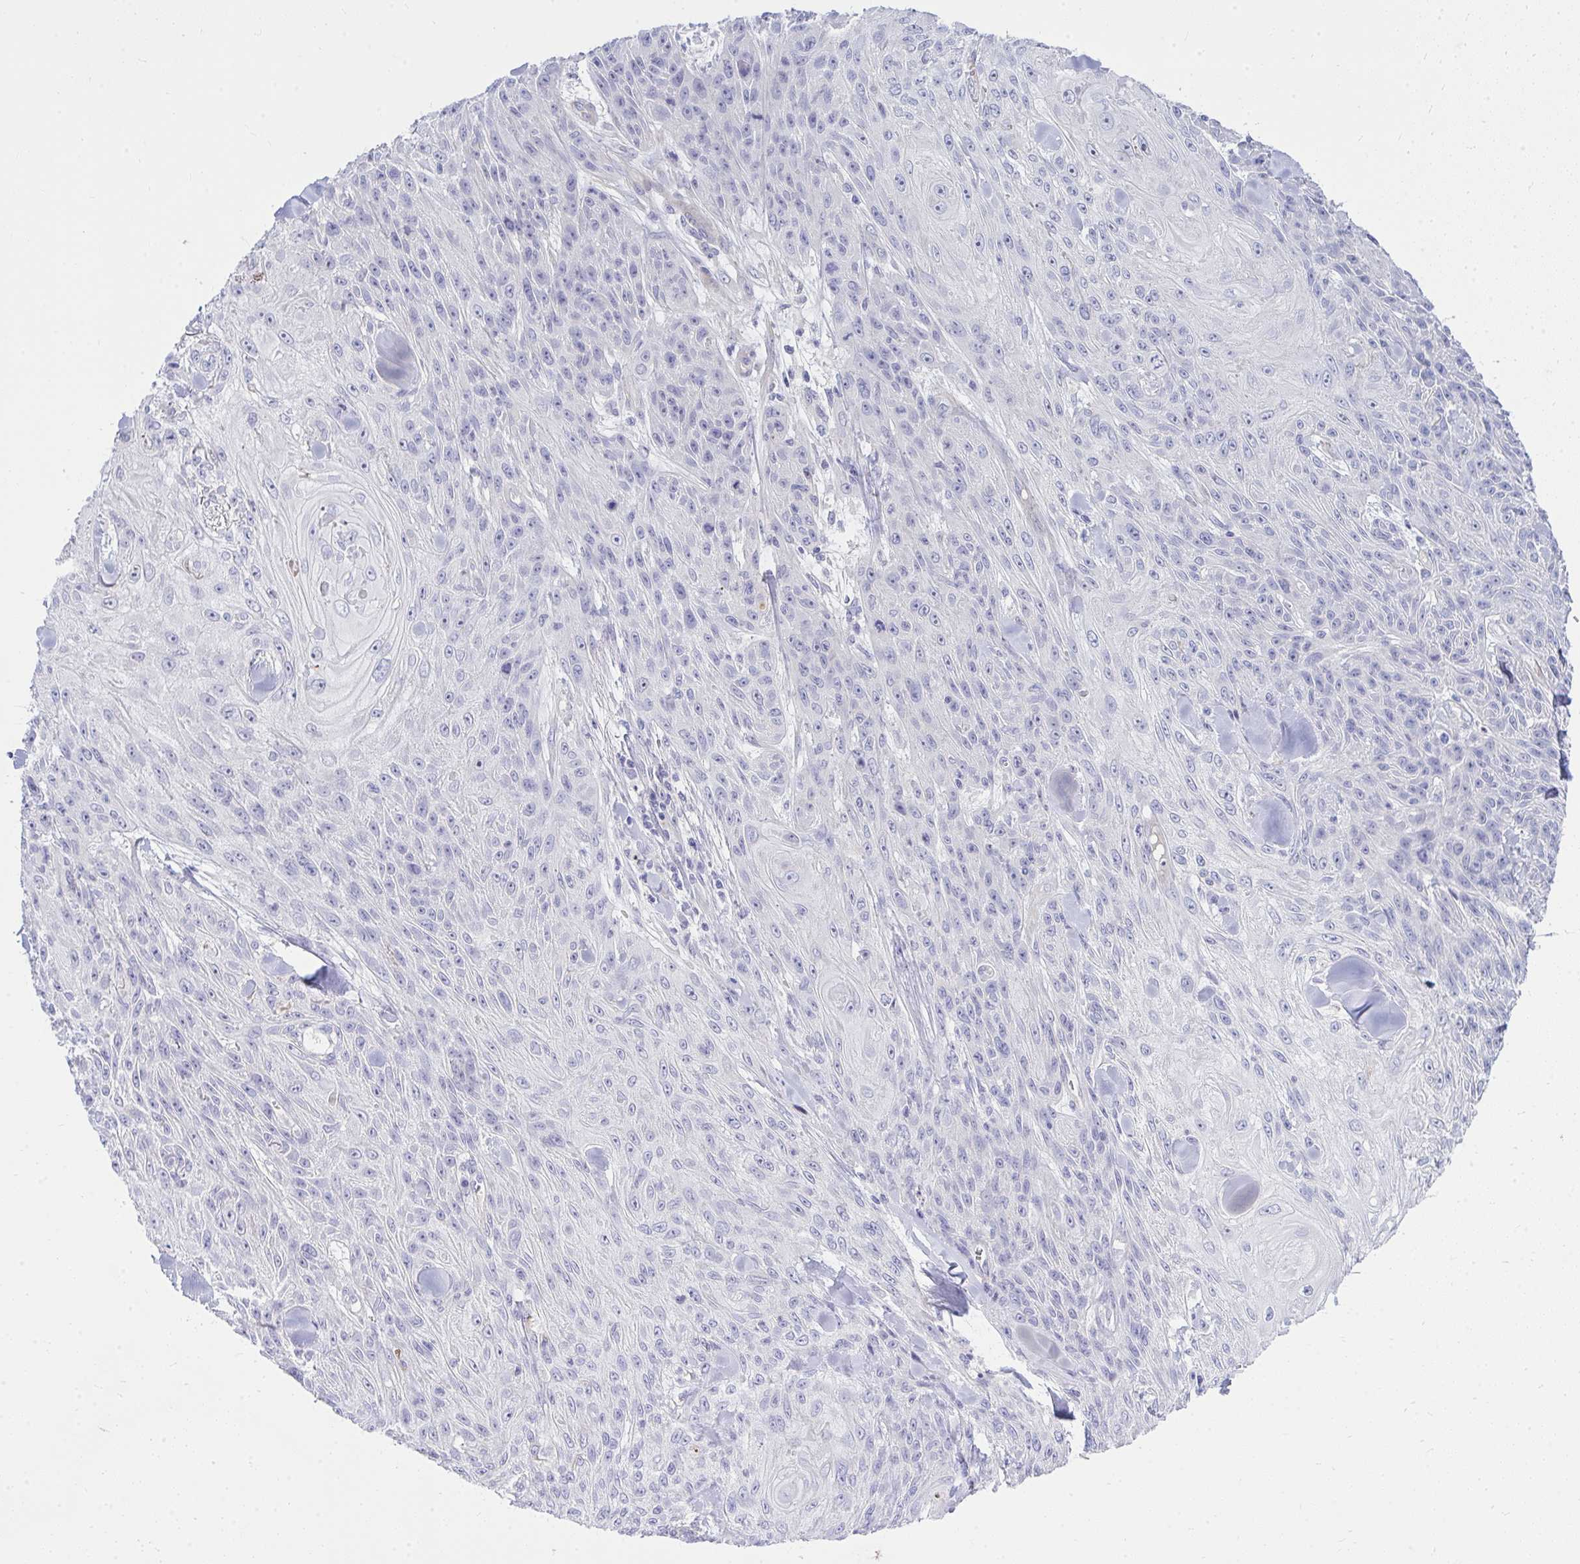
{"staining": {"intensity": "negative", "quantity": "none", "location": "none"}, "tissue": "skin cancer", "cell_type": "Tumor cells", "image_type": "cancer", "snomed": [{"axis": "morphology", "description": "Squamous cell carcinoma, NOS"}, {"axis": "topography", "description": "Skin"}], "caption": "IHC photomicrograph of human skin cancer (squamous cell carcinoma) stained for a protein (brown), which displays no positivity in tumor cells.", "gene": "LRRC36", "patient": {"sex": "male", "age": 88}}